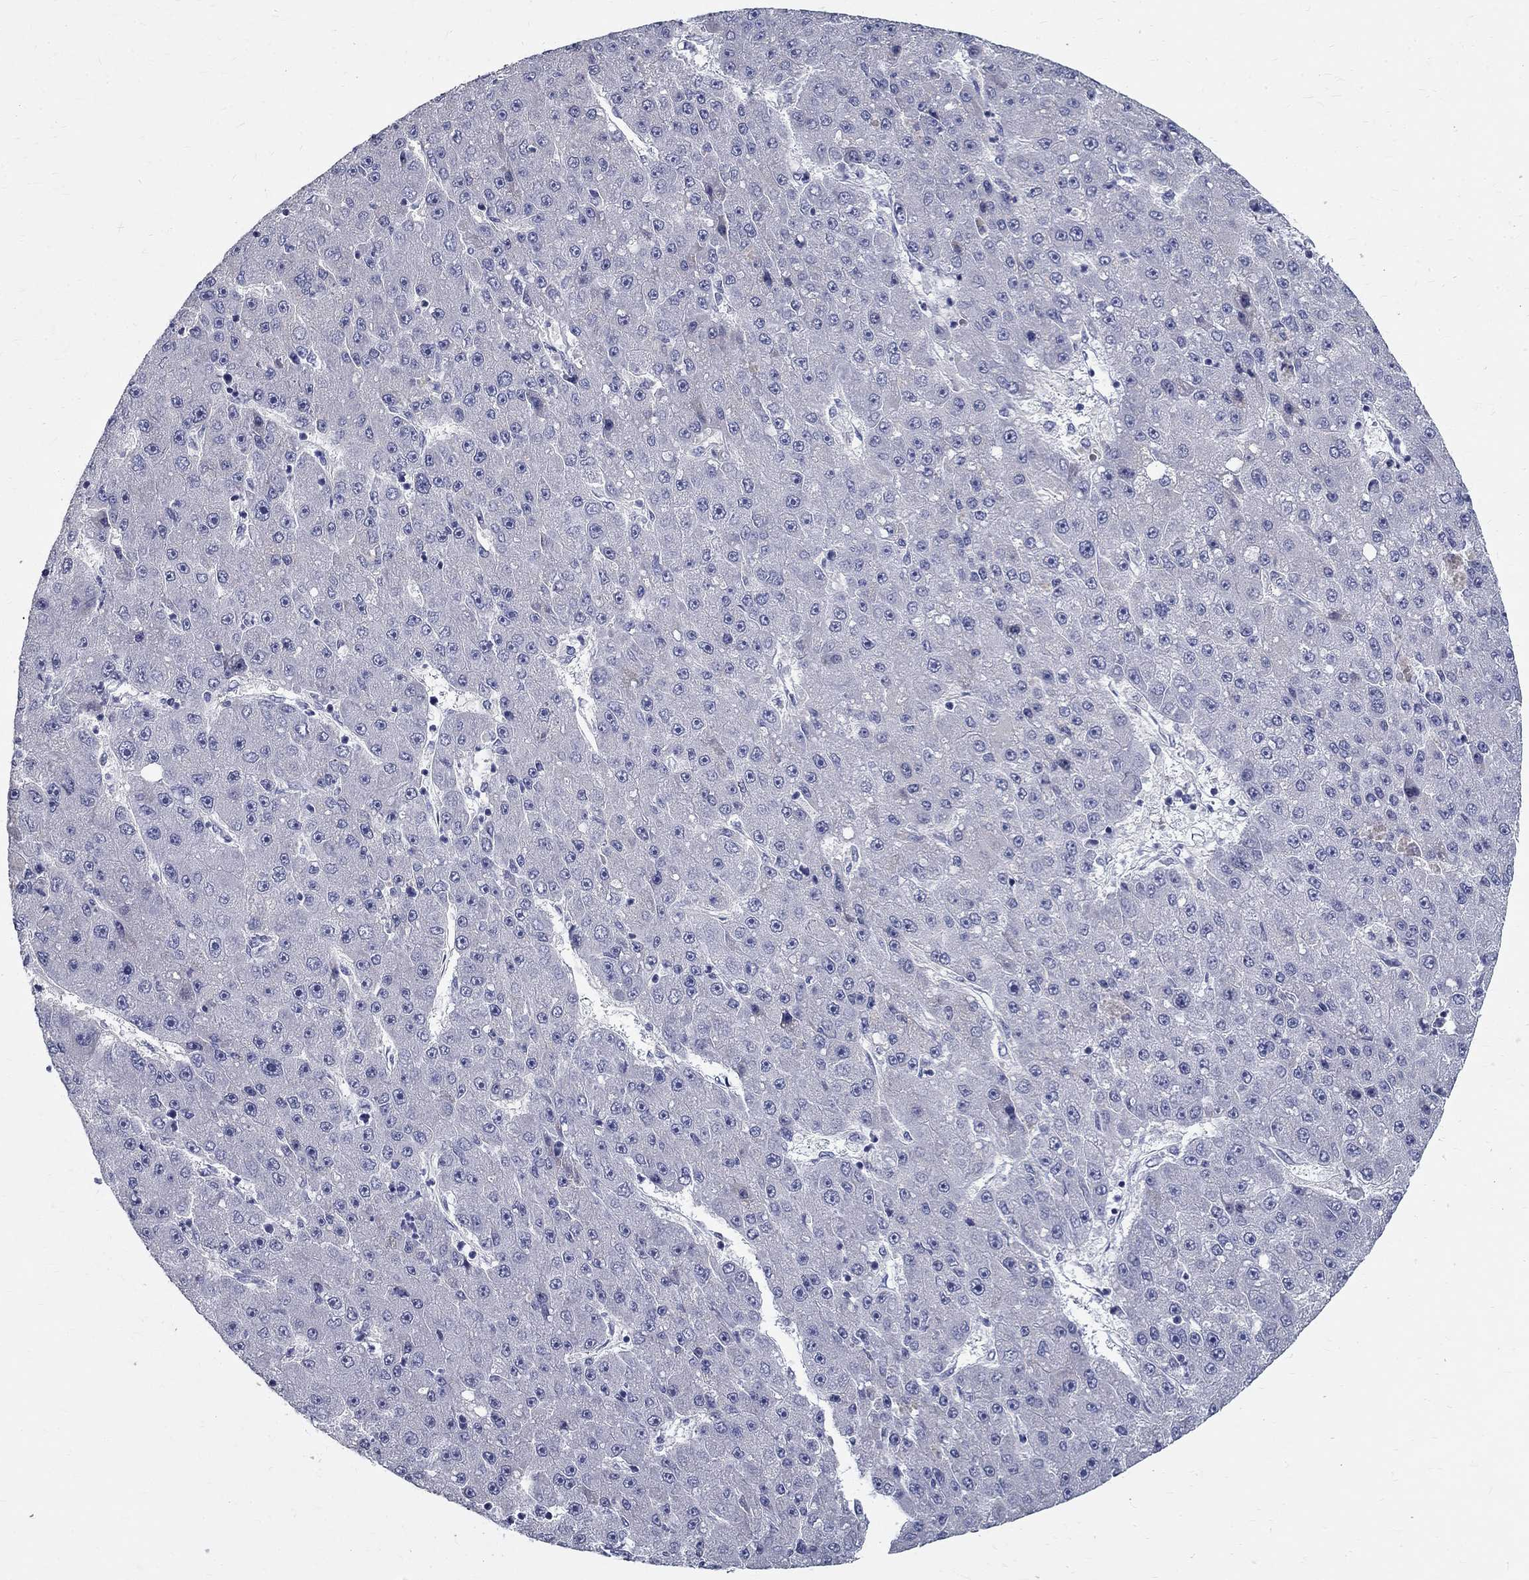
{"staining": {"intensity": "negative", "quantity": "none", "location": "none"}, "tissue": "liver cancer", "cell_type": "Tumor cells", "image_type": "cancer", "snomed": [{"axis": "morphology", "description": "Carcinoma, Hepatocellular, NOS"}, {"axis": "topography", "description": "Liver"}], "caption": "Photomicrograph shows no protein expression in tumor cells of liver cancer (hepatocellular carcinoma) tissue. (DAB immunohistochemistry (IHC) visualized using brightfield microscopy, high magnification).", "gene": "TGM4", "patient": {"sex": "male", "age": 67}}